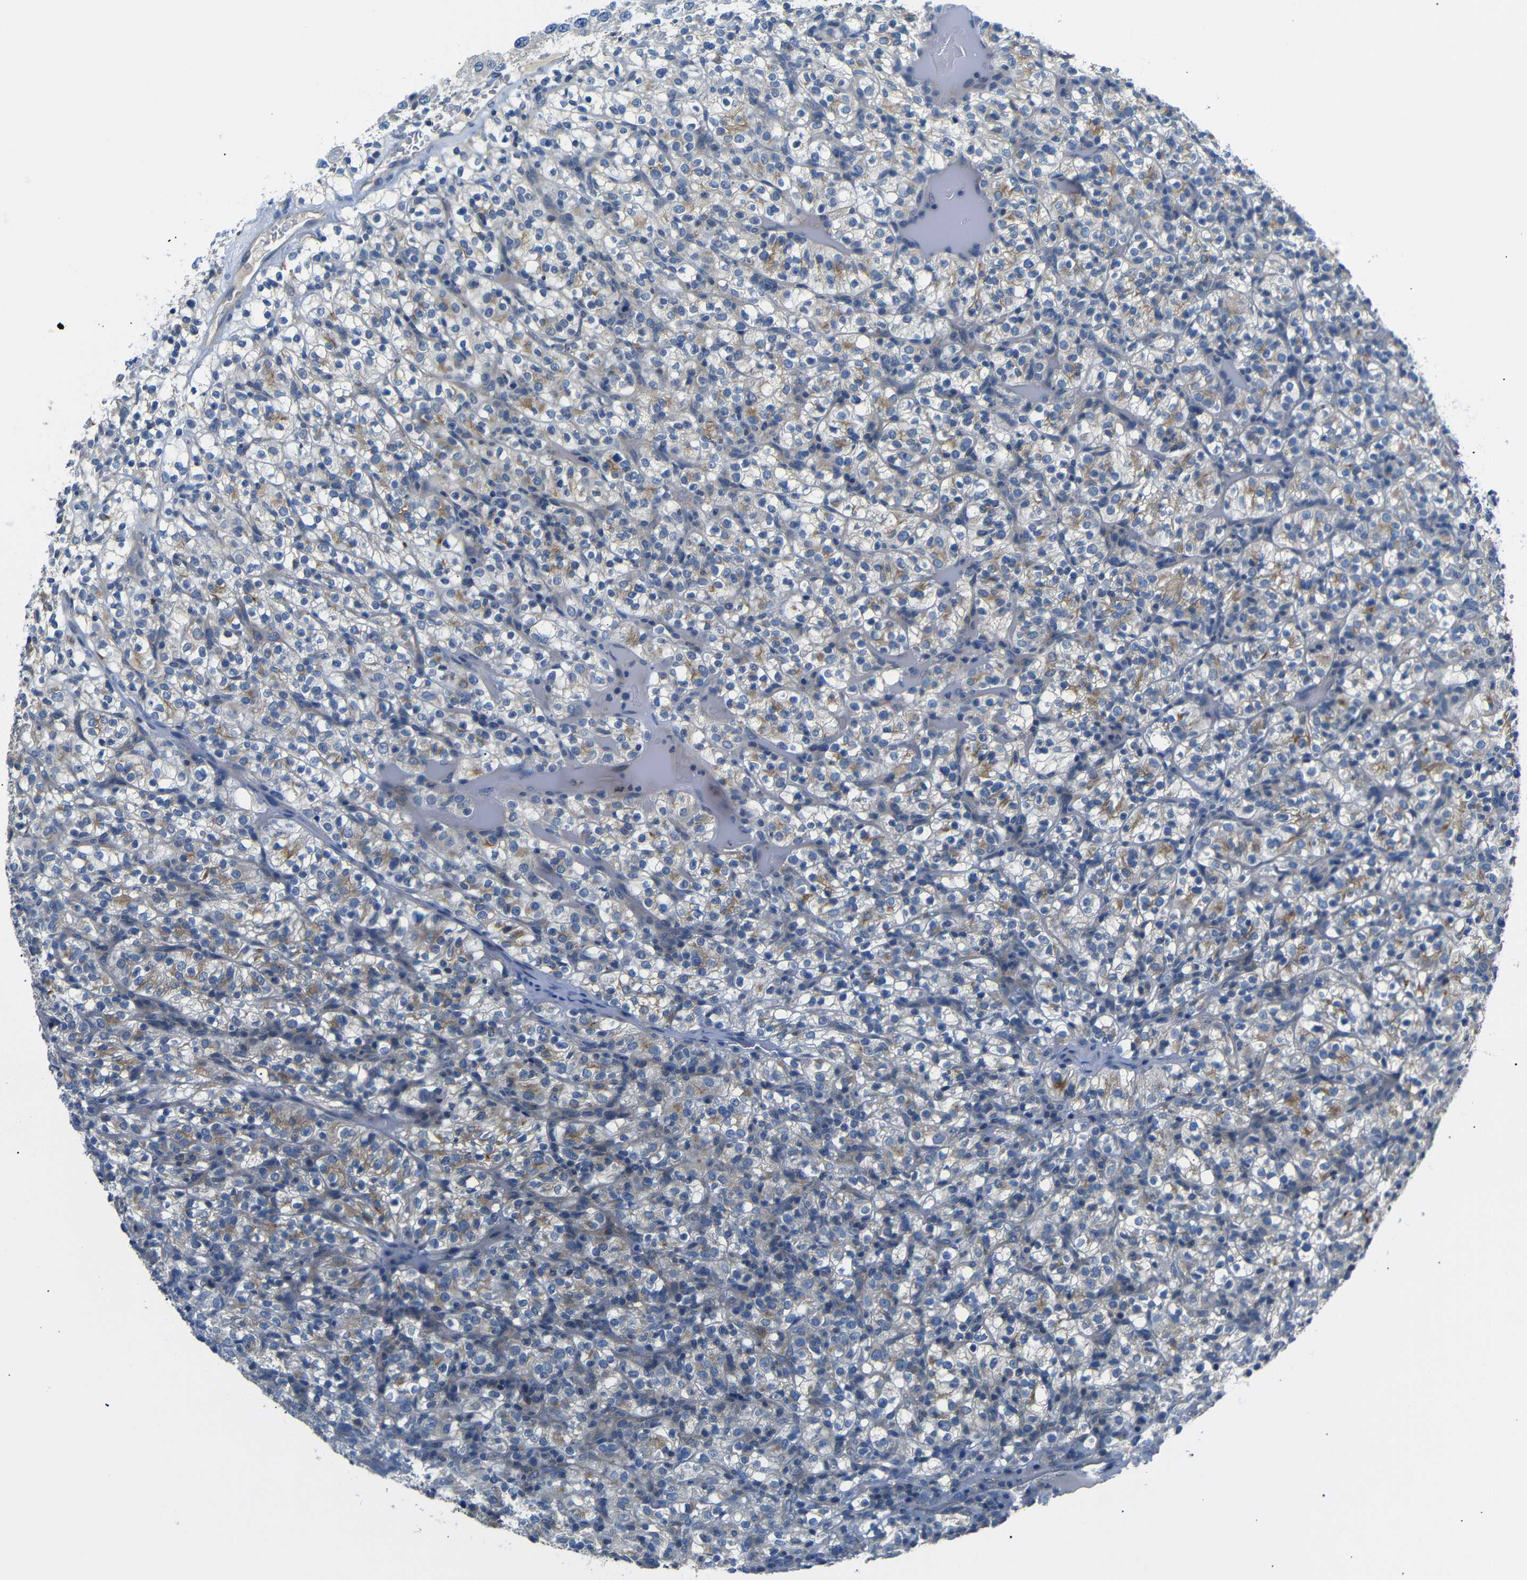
{"staining": {"intensity": "moderate", "quantity": "25%-75%", "location": "cytoplasmic/membranous"}, "tissue": "renal cancer", "cell_type": "Tumor cells", "image_type": "cancer", "snomed": [{"axis": "morphology", "description": "Normal tissue, NOS"}, {"axis": "morphology", "description": "Adenocarcinoma, NOS"}, {"axis": "topography", "description": "Kidney"}], "caption": "The immunohistochemical stain shows moderate cytoplasmic/membranous positivity in tumor cells of renal adenocarcinoma tissue. Ihc stains the protein of interest in brown and the nuclei are stained blue.", "gene": "DCP1A", "patient": {"sex": "female", "age": 72}}